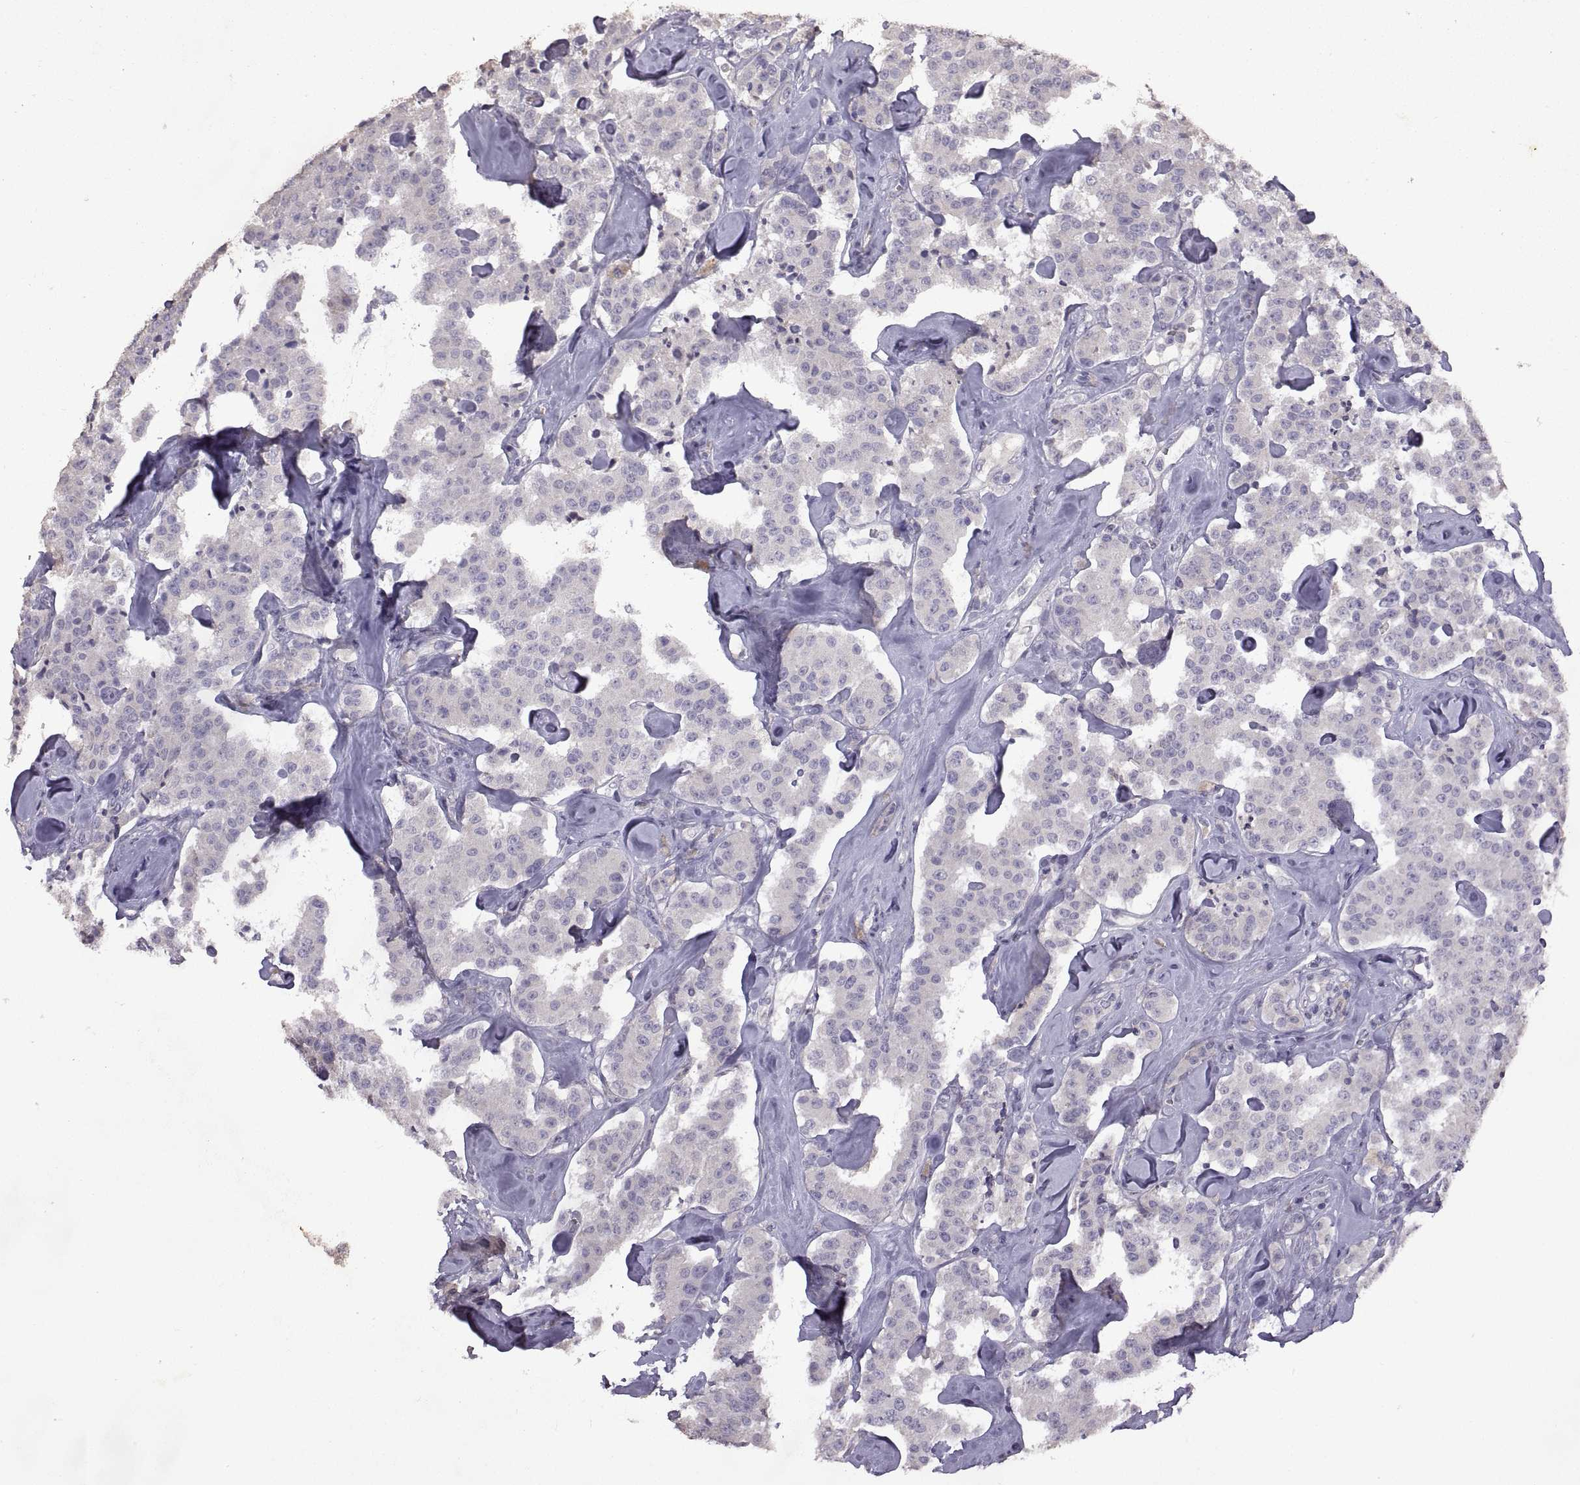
{"staining": {"intensity": "negative", "quantity": "none", "location": "none"}, "tissue": "carcinoid", "cell_type": "Tumor cells", "image_type": "cancer", "snomed": [{"axis": "morphology", "description": "Carcinoid, malignant, NOS"}, {"axis": "topography", "description": "Pancreas"}], "caption": "An image of carcinoid stained for a protein reveals no brown staining in tumor cells.", "gene": "DEFB136", "patient": {"sex": "male", "age": 41}}